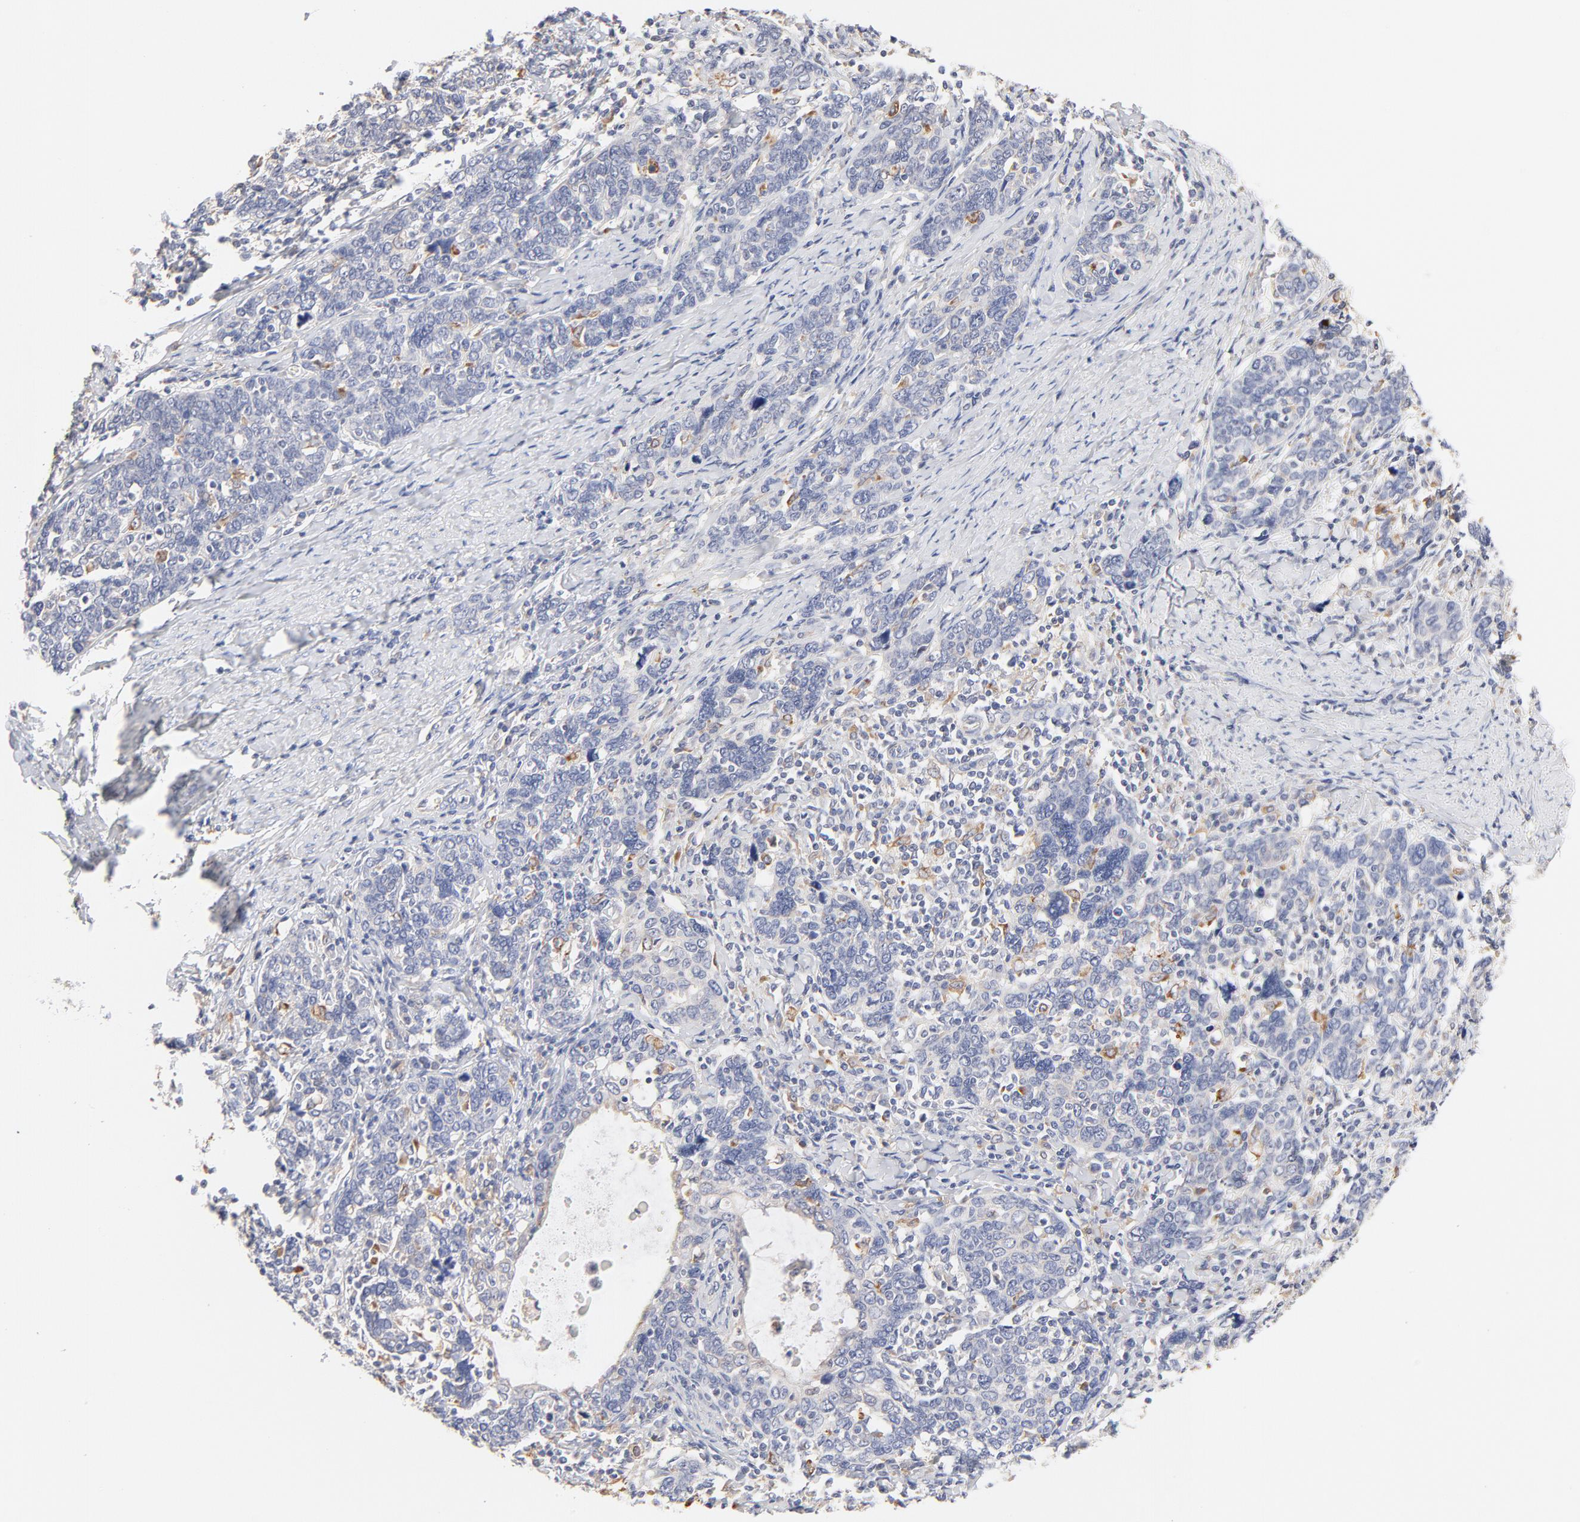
{"staining": {"intensity": "negative", "quantity": "none", "location": "none"}, "tissue": "cervical cancer", "cell_type": "Tumor cells", "image_type": "cancer", "snomed": [{"axis": "morphology", "description": "Squamous cell carcinoma, NOS"}, {"axis": "topography", "description": "Cervix"}], "caption": "There is no significant expression in tumor cells of cervical cancer (squamous cell carcinoma).", "gene": "MTERF2", "patient": {"sex": "female", "age": 41}}